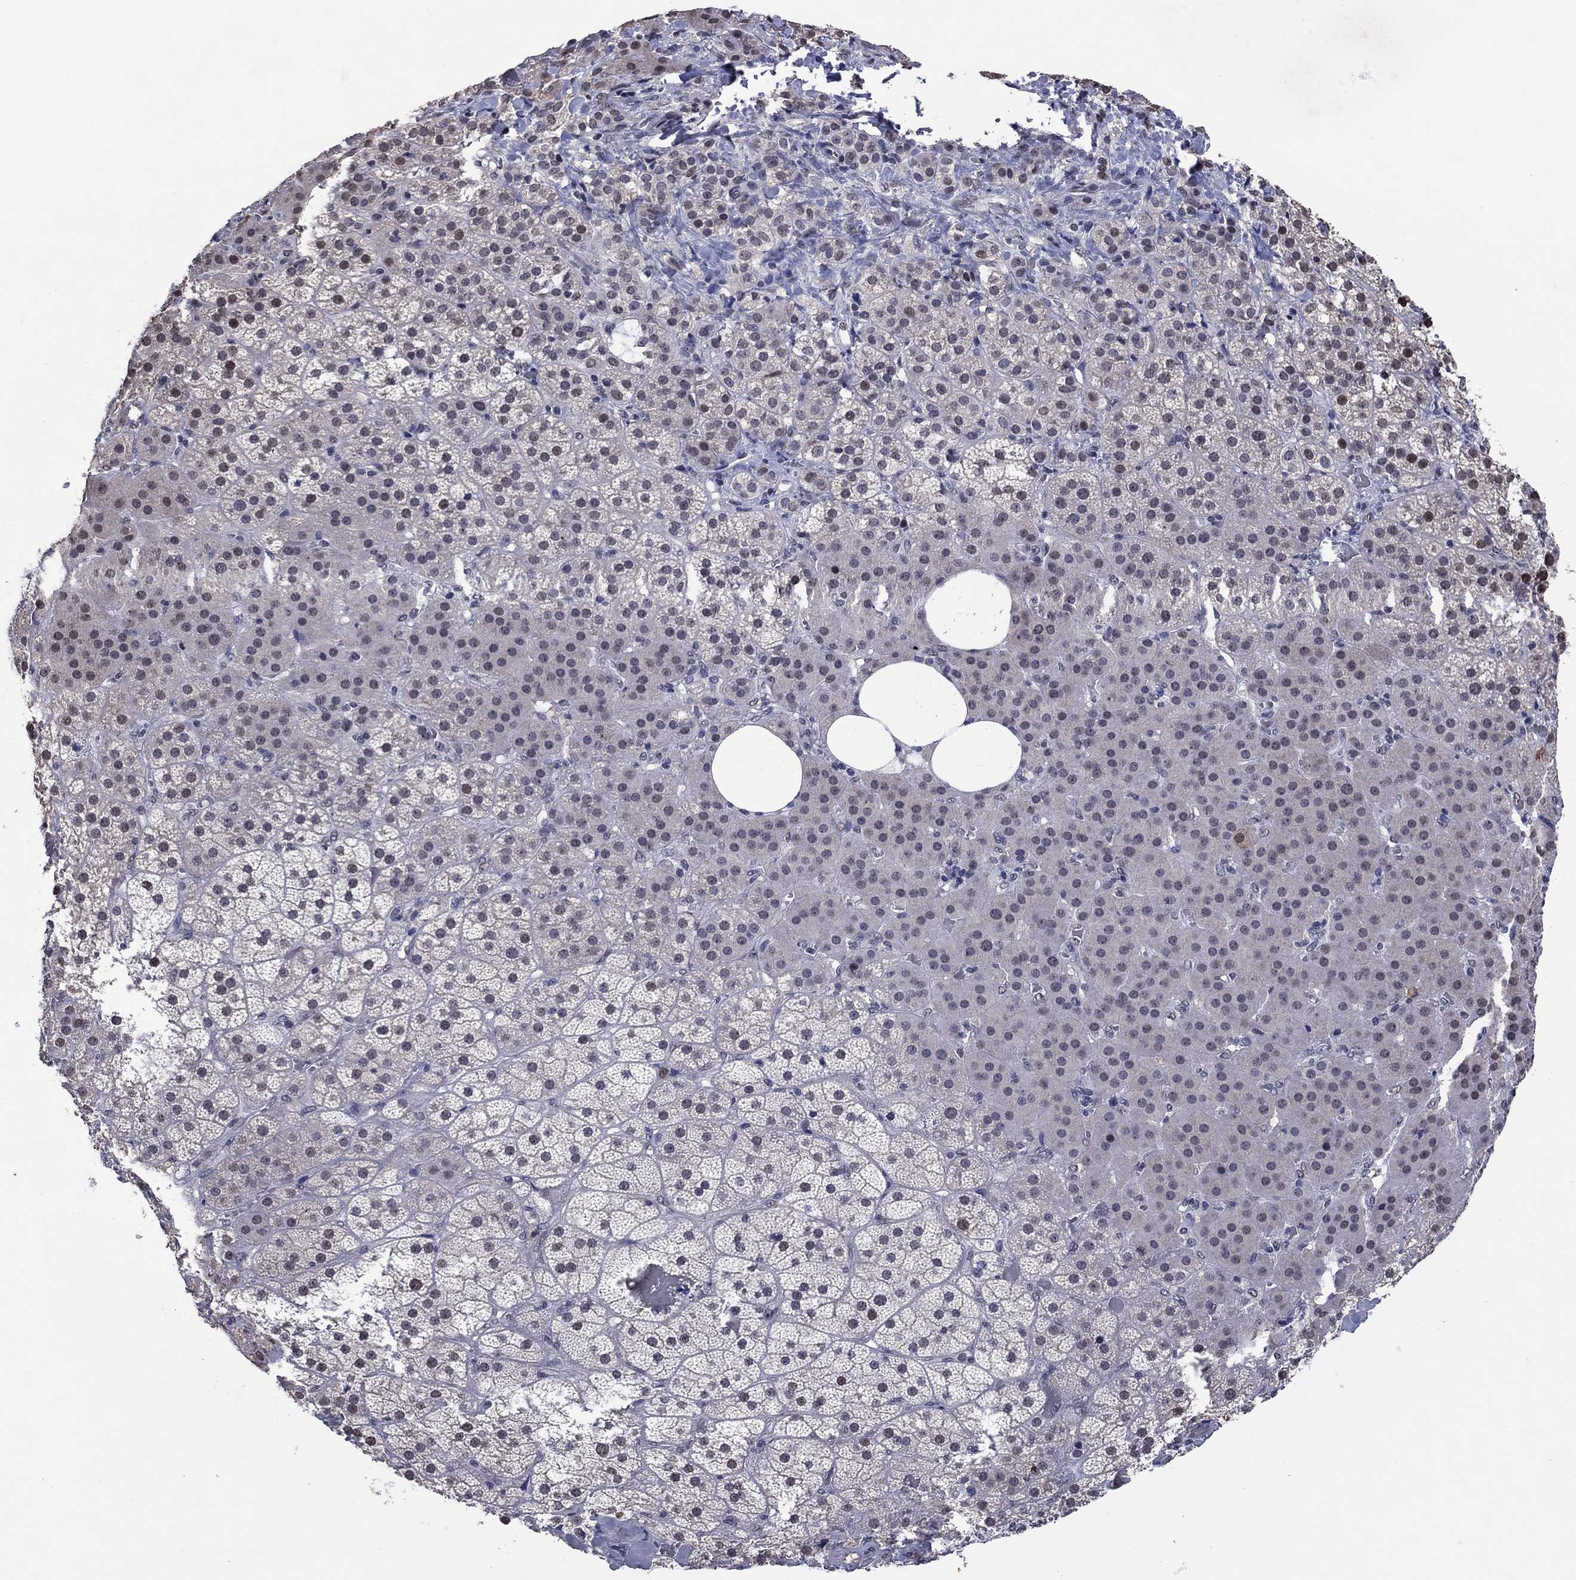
{"staining": {"intensity": "weak", "quantity": "<25%", "location": "nuclear"}, "tissue": "adrenal gland", "cell_type": "Glandular cells", "image_type": "normal", "snomed": [{"axis": "morphology", "description": "Normal tissue, NOS"}, {"axis": "topography", "description": "Adrenal gland"}], "caption": "Human adrenal gland stained for a protein using immunohistochemistry (IHC) shows no positivity in glandular cells.", "gene": "TYMS", "patient": {"sex": "male", "age": 57}}